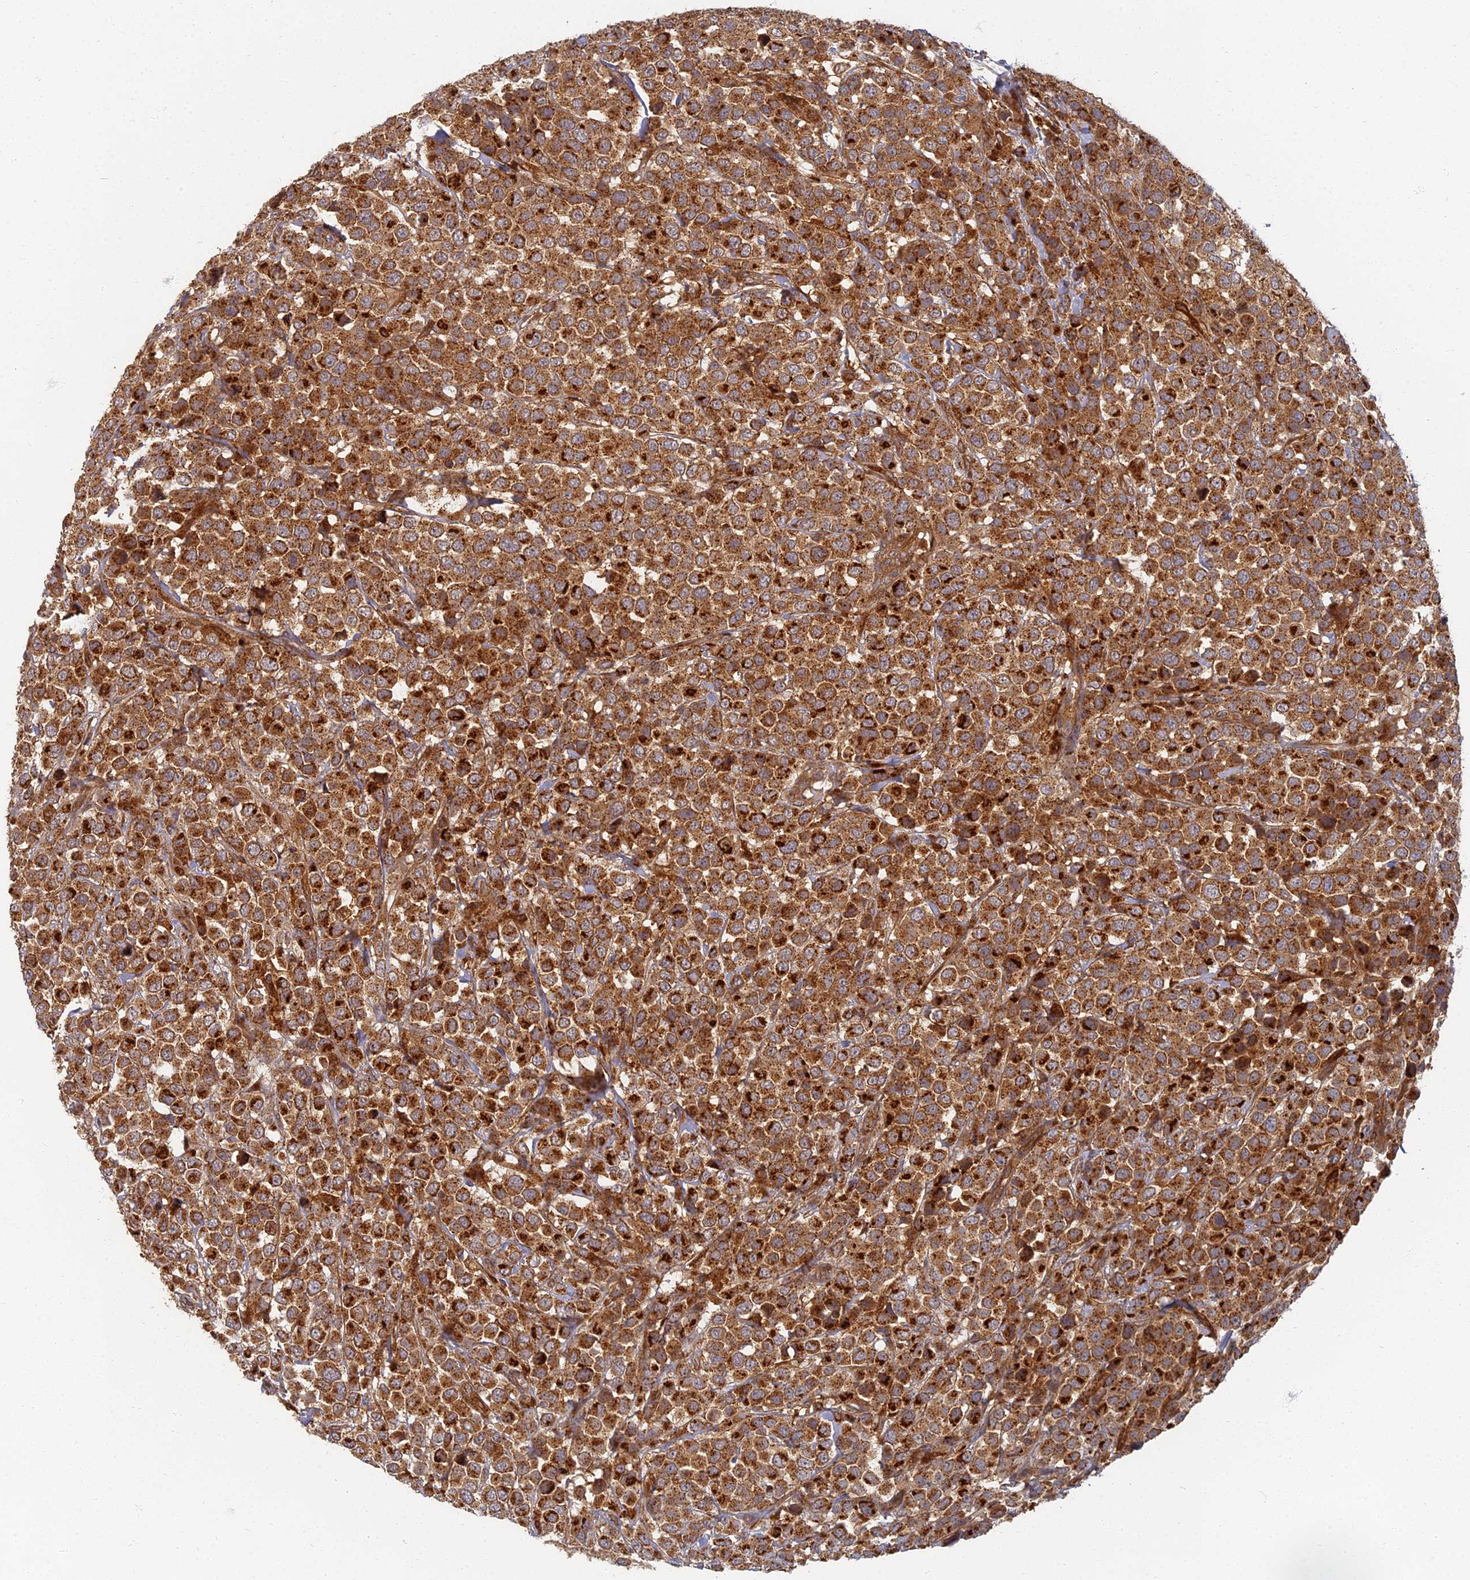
{"staining": {"intensity": "strong", "quantity": ">75%", "location": "cytoplasmic/membranous"}, "tissue": "breast cancer", "cell_type": "Tumor cells", "image_type": "cancer", "snomed": [{"axis": "morphology", "description": "Duct carcinoma"}, {"axis": "topography", "description": "Breast"}], "caption": "Brown immunohistochemical staining in breast cancer demonstrates strong cytoplasmic/membranous staining in about >75% of tumor cells. Immunohistochemistry (ihc) stains the protein of interest in brown and the nuclei are stained blue.", "gene": "INO80D", "patient": {"sex": "female", "age": 61}}